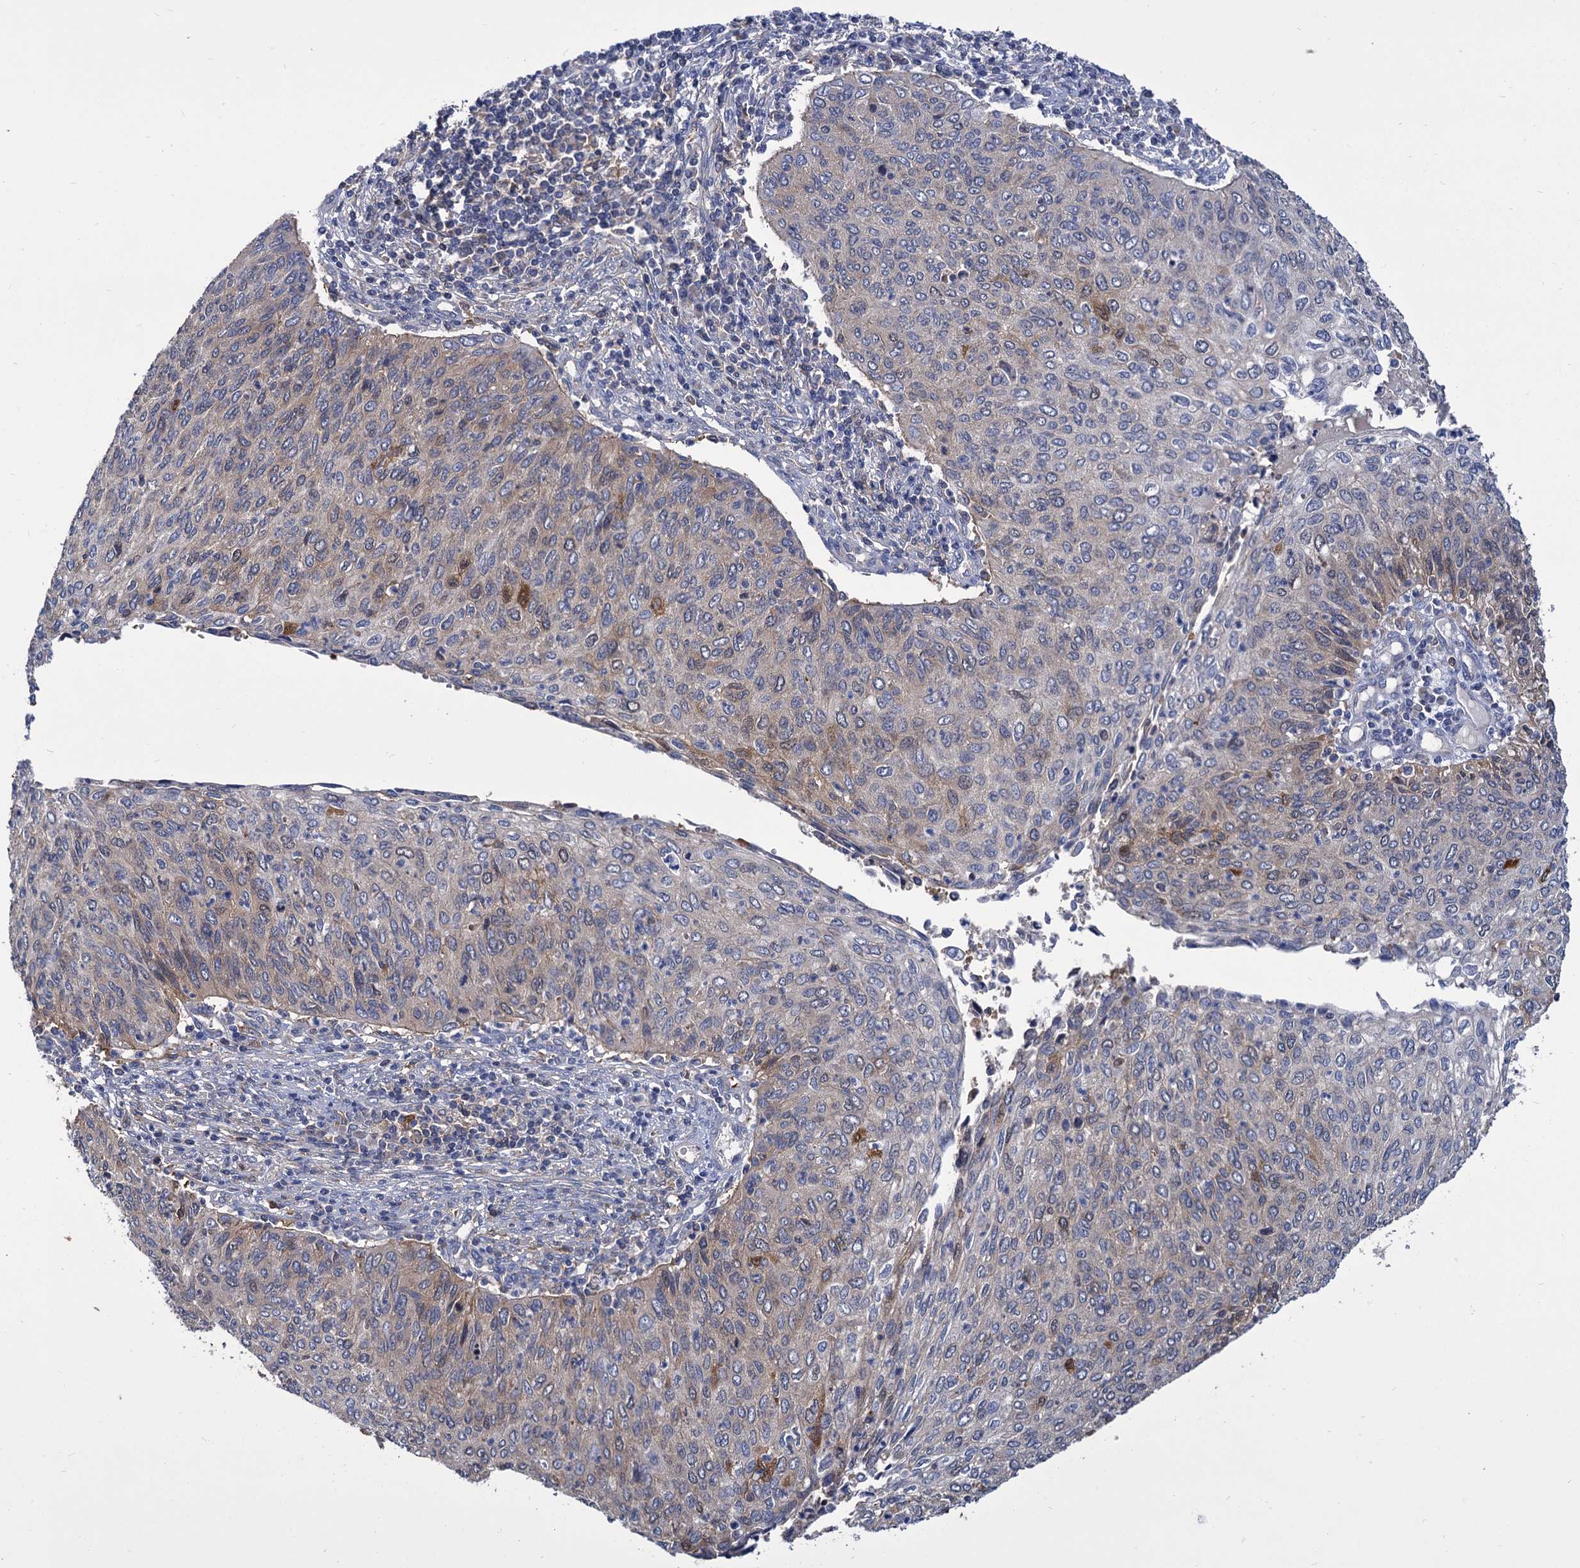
{"staining": {"intensity": "negative", "quantity": "none", "location": "none"}, "tissue": "cervical cancer", "cell_type": "Tumor cells", "image_type": "cancer", "snomed": [{"axis": "morphology", "description": "Squamous cell carcinoma, NOS"}, {"axis": "topography", "description": "Cervix"}], "caption": "This is an immunohistochemistry (IHC) micrograph of human cervical cancer (squamous cell carcinoma). There is no staining in tumor cells.", "gene": "GCLC", "patient": {"sex": "female", "age": 38}}